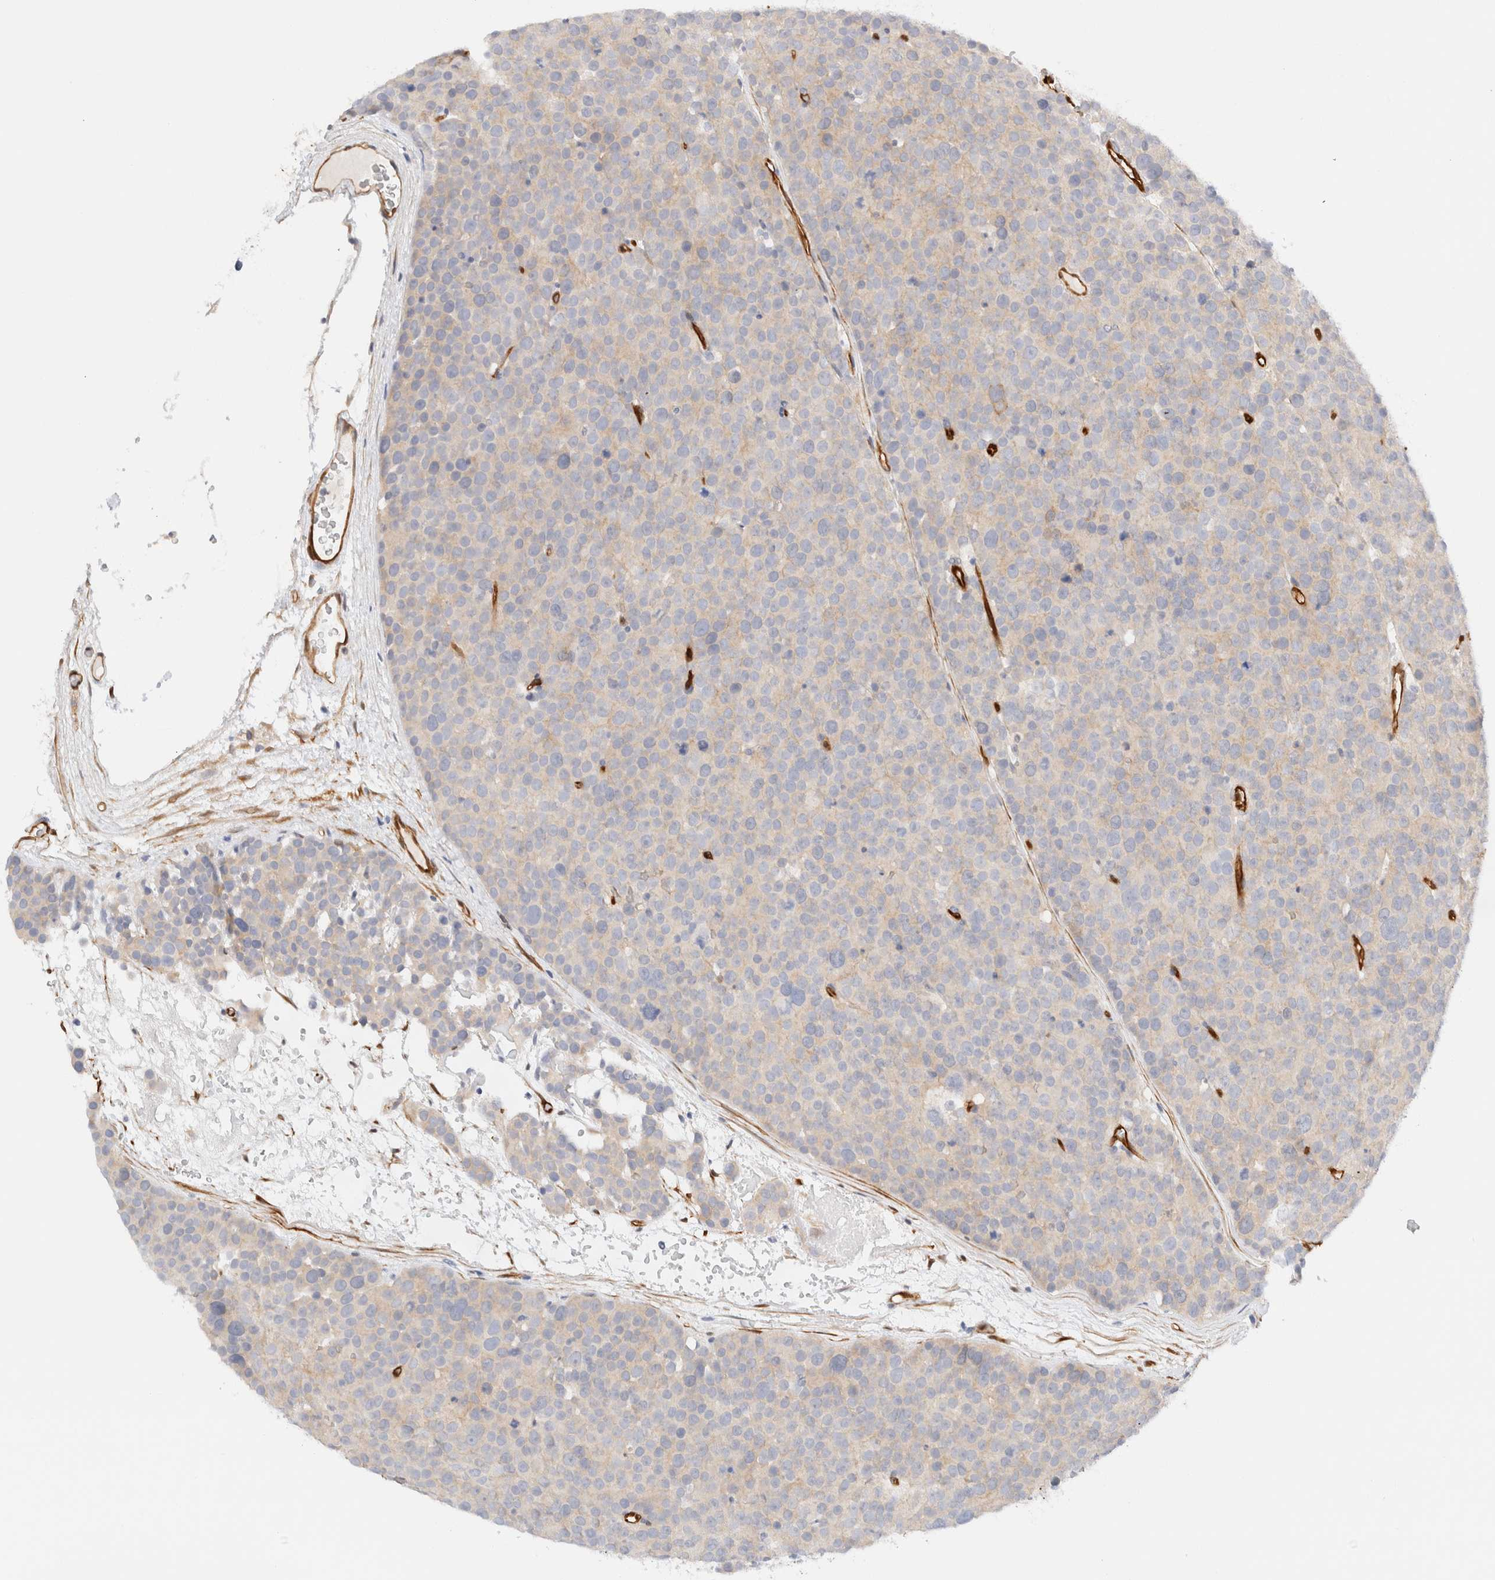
{"staining": {"intensity": "negative", "quantity": "none", "location": "none"}, "tissue": "testis cancer", "cell_type": "Tumor cells", "image_type": "cancer", "snomed": [{"axis": "morphology", "description": "Seminoma, NOS"}, {"axis": "topography", "description": "Testis"}], "caption": "The IHC image has no significant expression in tumor cells of seminoma (testis) tissue.", "gene": "LMCD1", "patient": {"sex": "male", "age": 71}}